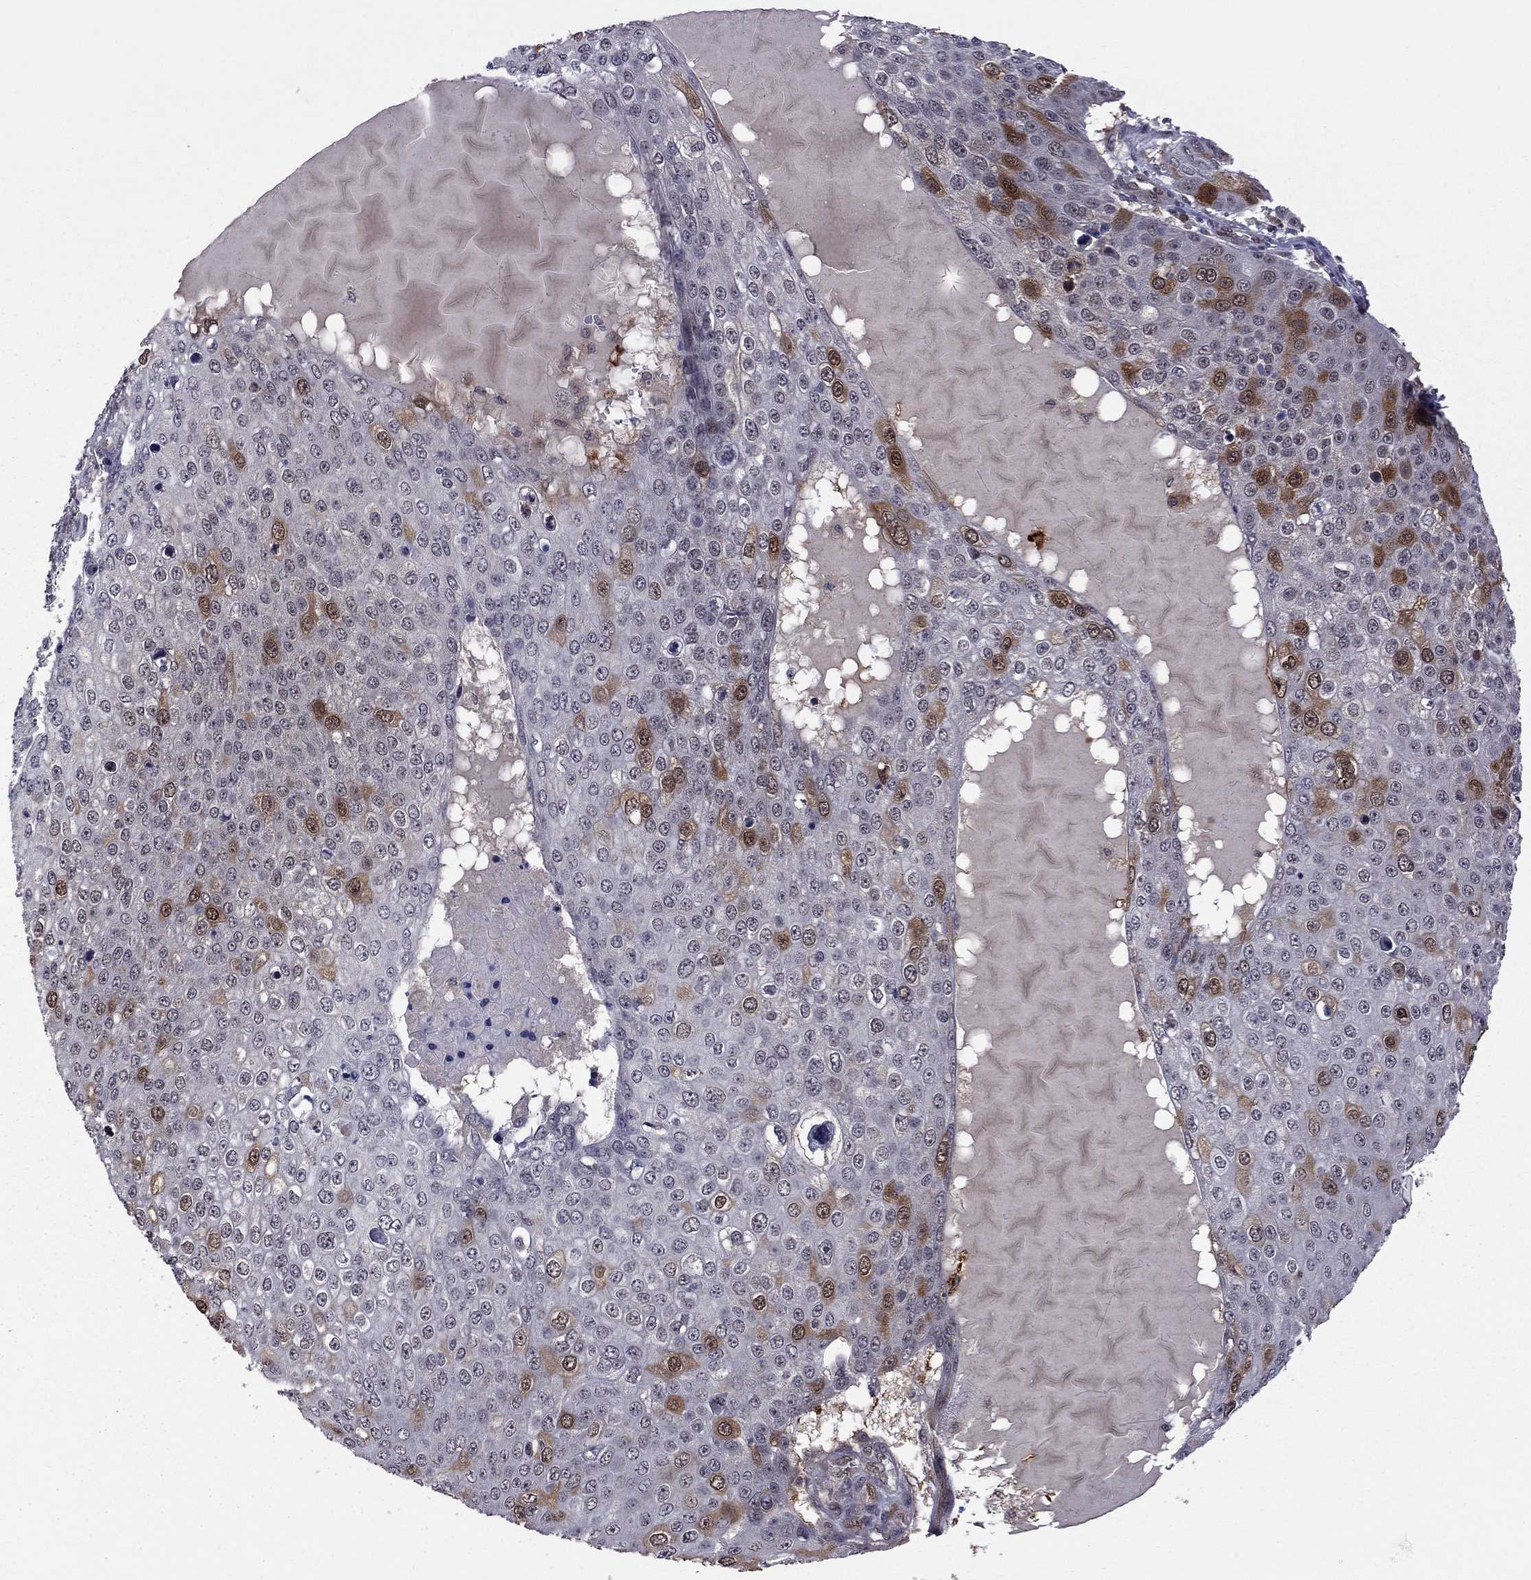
{"staining": {"intensity": "strong", "quantity": "<25%", "location": "cytoplasmic/membranous"}, "tissue": "skin cancer", "cell_type": "Tumor cells", "image_type": "cancer", "snomed": [{"axis": "morphology", "description": "Squamous cell carcinoma, NOS"}, {"axis": "topography", "description": "Skin"}], "caption": "Skin squamous cell carcinoma tissue shows strong cytoplasmic/membranous expression in approximately <25% of tumor cells", "gene": "GPAA1", "patient": {"sex": "male", "age": 71}}